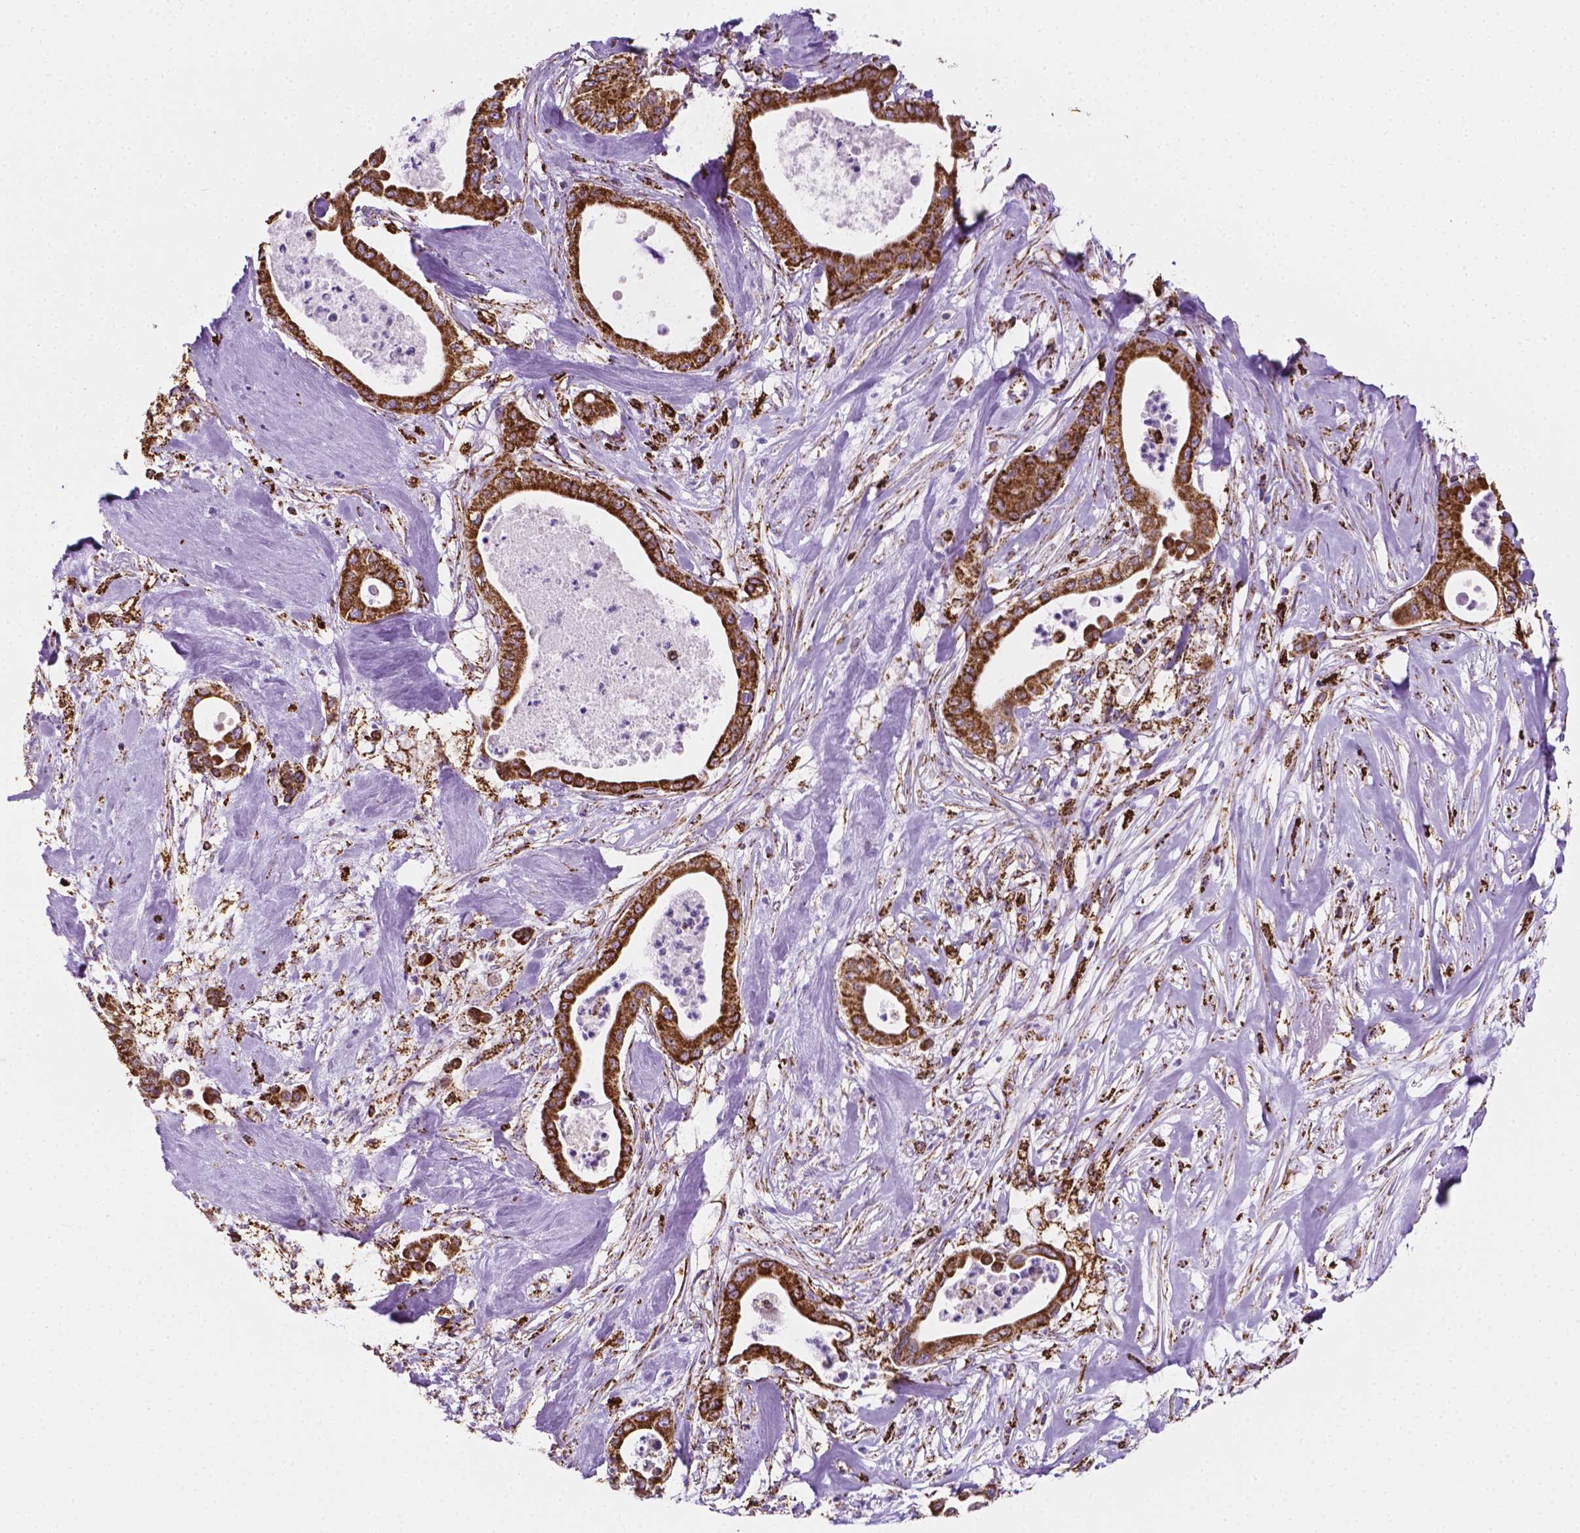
{"staining": {"intensity": "strong", "quantity": ">75%", "location": "cytoplasmic/membranous"}, "tissue": "pancreatic cancer", "cell_type": "Tumor cells", "image_type": "cancer", "snomed": [{"axis": "morphology", "description": "Adenocarcinoma, NOS"}, {"axis": "topography", "description": "Pancreas"}], "caption": "Immunohistochemistry image of pancreatic cancer (adenocarcinoma) stained for a protein (brown), which exhibits high levels of strong cytoplasmic/membranous staining in approximately >75% of tumor cells.", "gene": "RMDN3", "patient": {"sex": "male", "age": 71}}